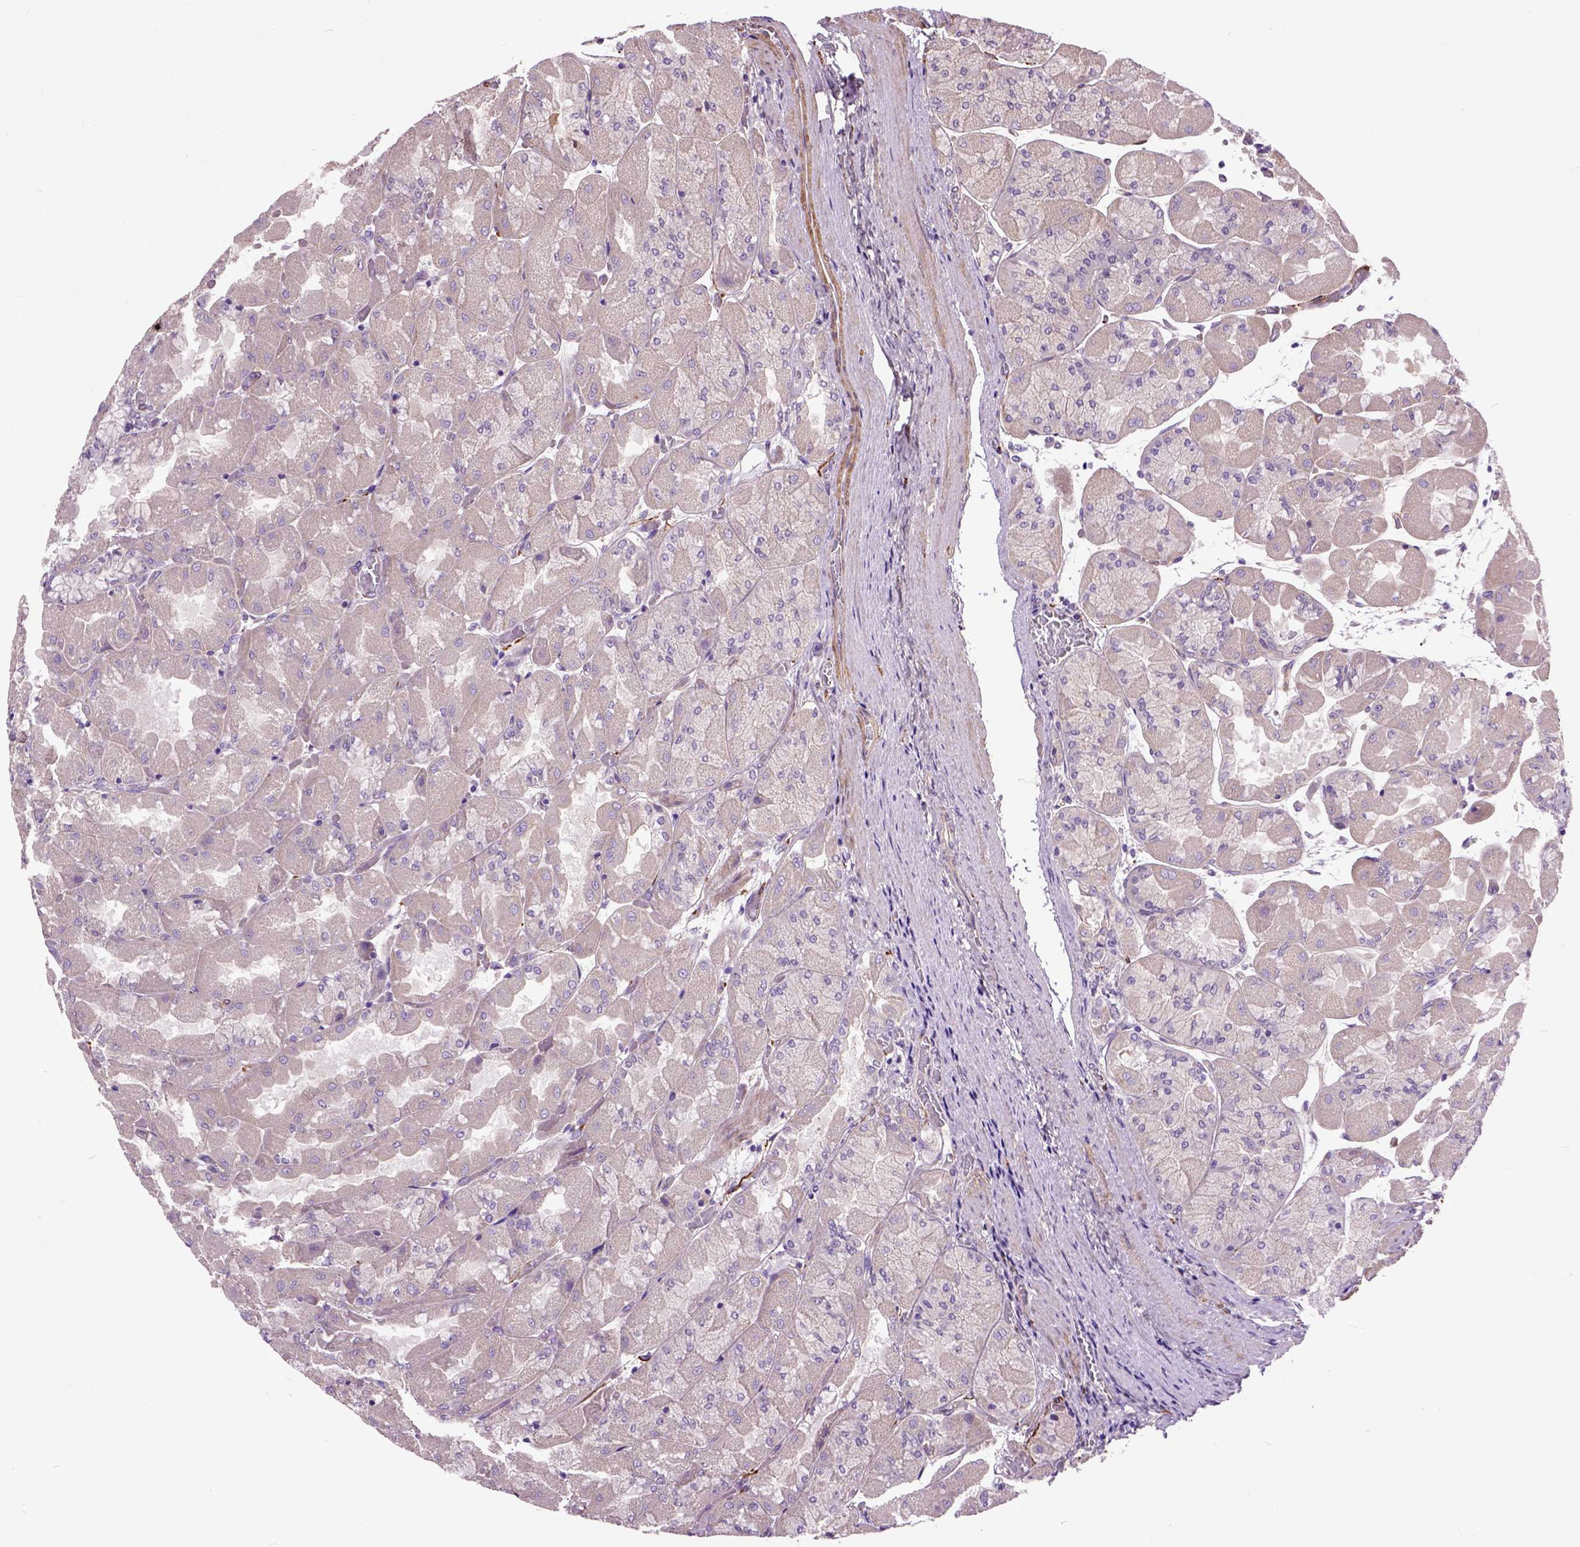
{"staining": {"intensity": "weak", "quantity": "<25%", "location": "cytoplasmic/membranous"}, "tissue": "stomach", "cell_type": "Glandular cells", "image_type": "normal", "snomed": [{"axis": "morphology", "description": "Normal tissue, NOS"}, {"axis": "topography", "description": "Stomach"}], "caption": "The micrograph displays no staining of glandular cells in normal stomach.", "gene": "MAPT", "patient": {"sex": "female", "age": 61}}